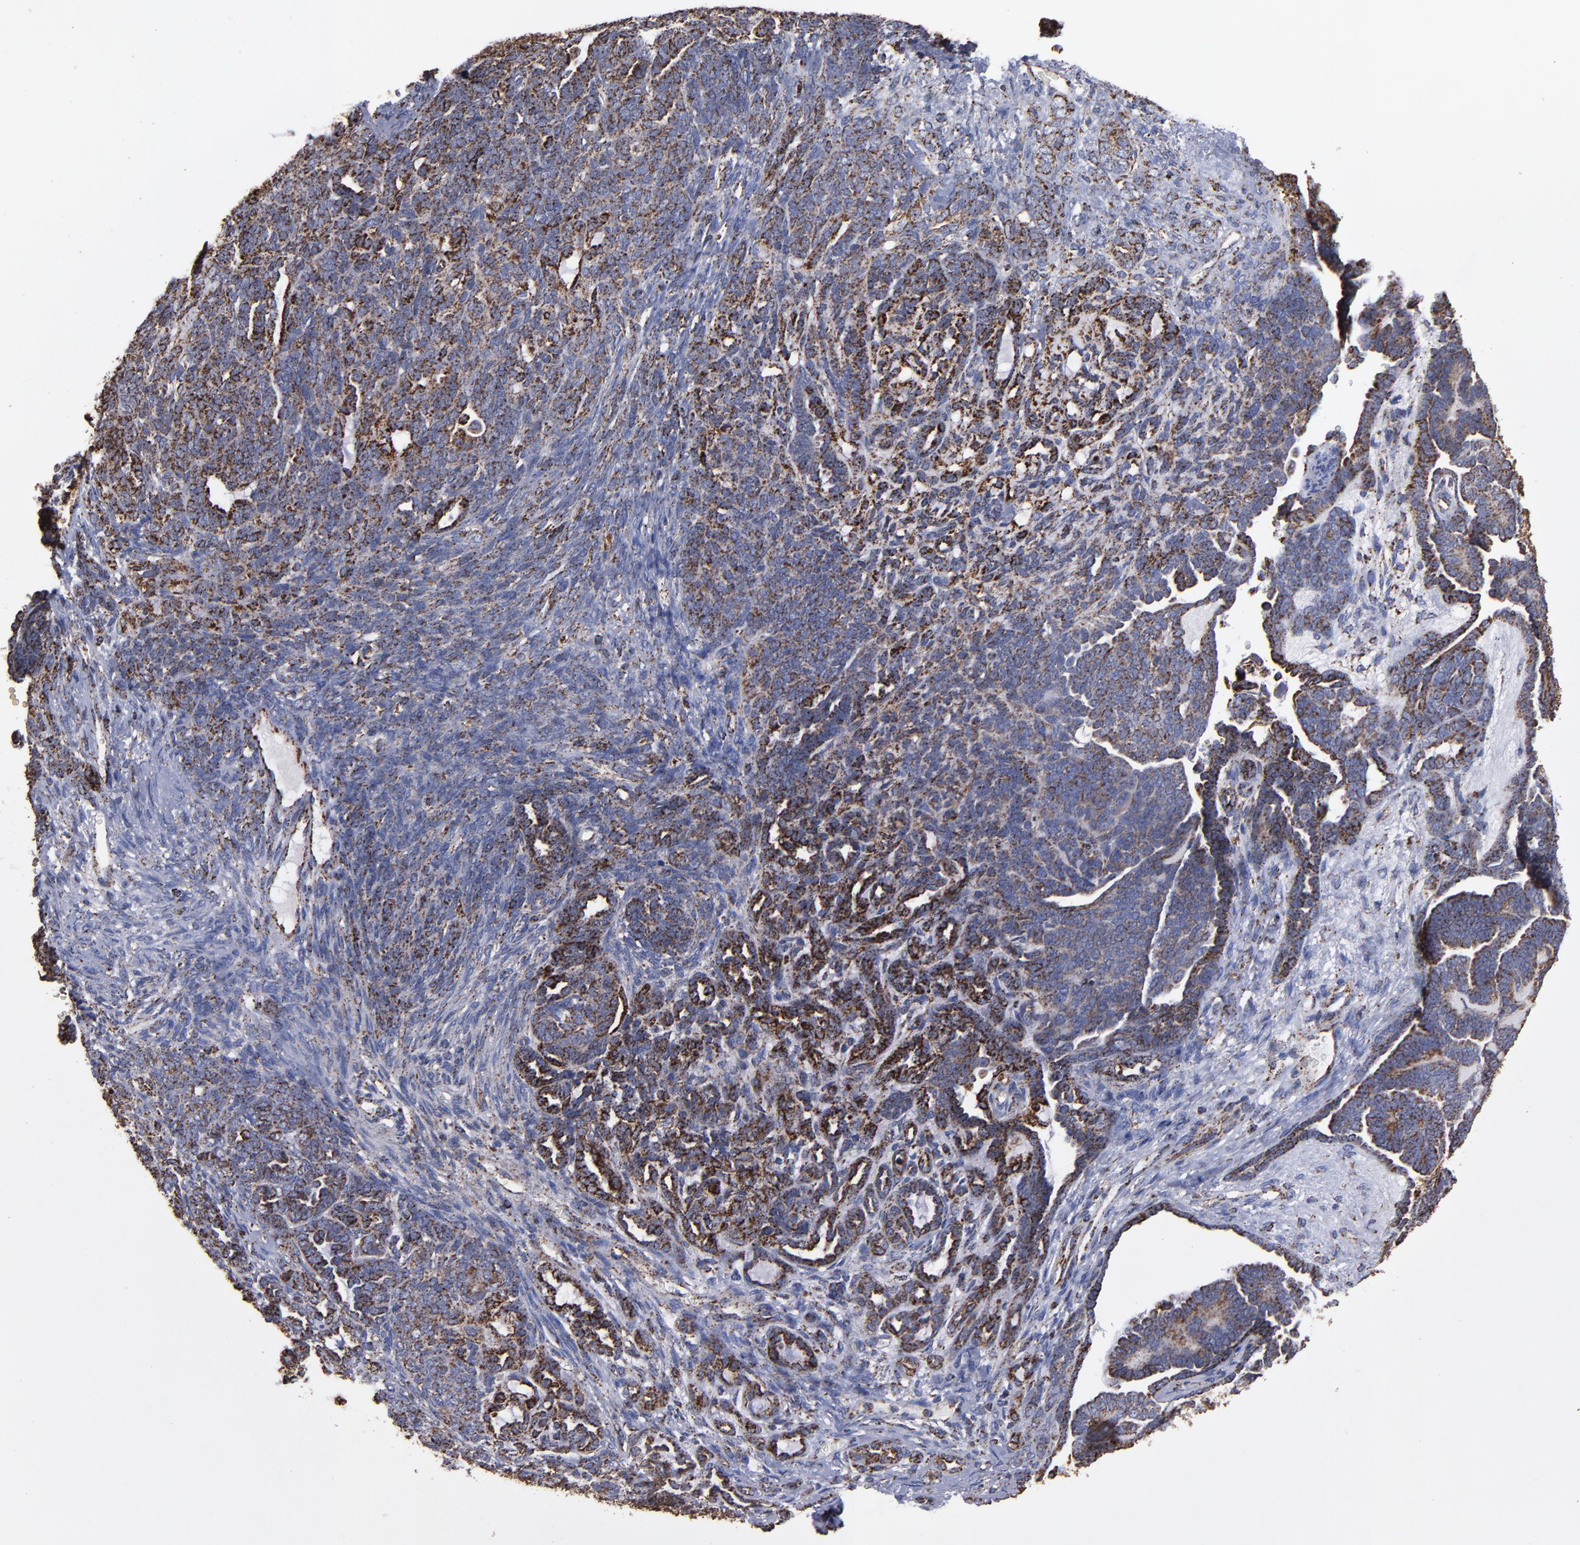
{"staining": {"intensity": "moderate", "quantity": ">75%", "location": "cytoplasmic/membranous"}, "tissue": "endometrial cancer", "cell_type": "Tumor cells", "image_type": "cancer", "snomed": [{"axis": "morphology", "description": "Neoplasm, malignant, NOS"}, {"axis": "topography", "description": "Endometrium"}], "caption": "Human malignant neoplasm (endometrial) stained for a protein (brown) shows moderate cytoplasmic/membranous positive staining in approximately >75% of tumor cells.", "gene": "SOD2", "patient": {"sex": "female", "age": 74}}